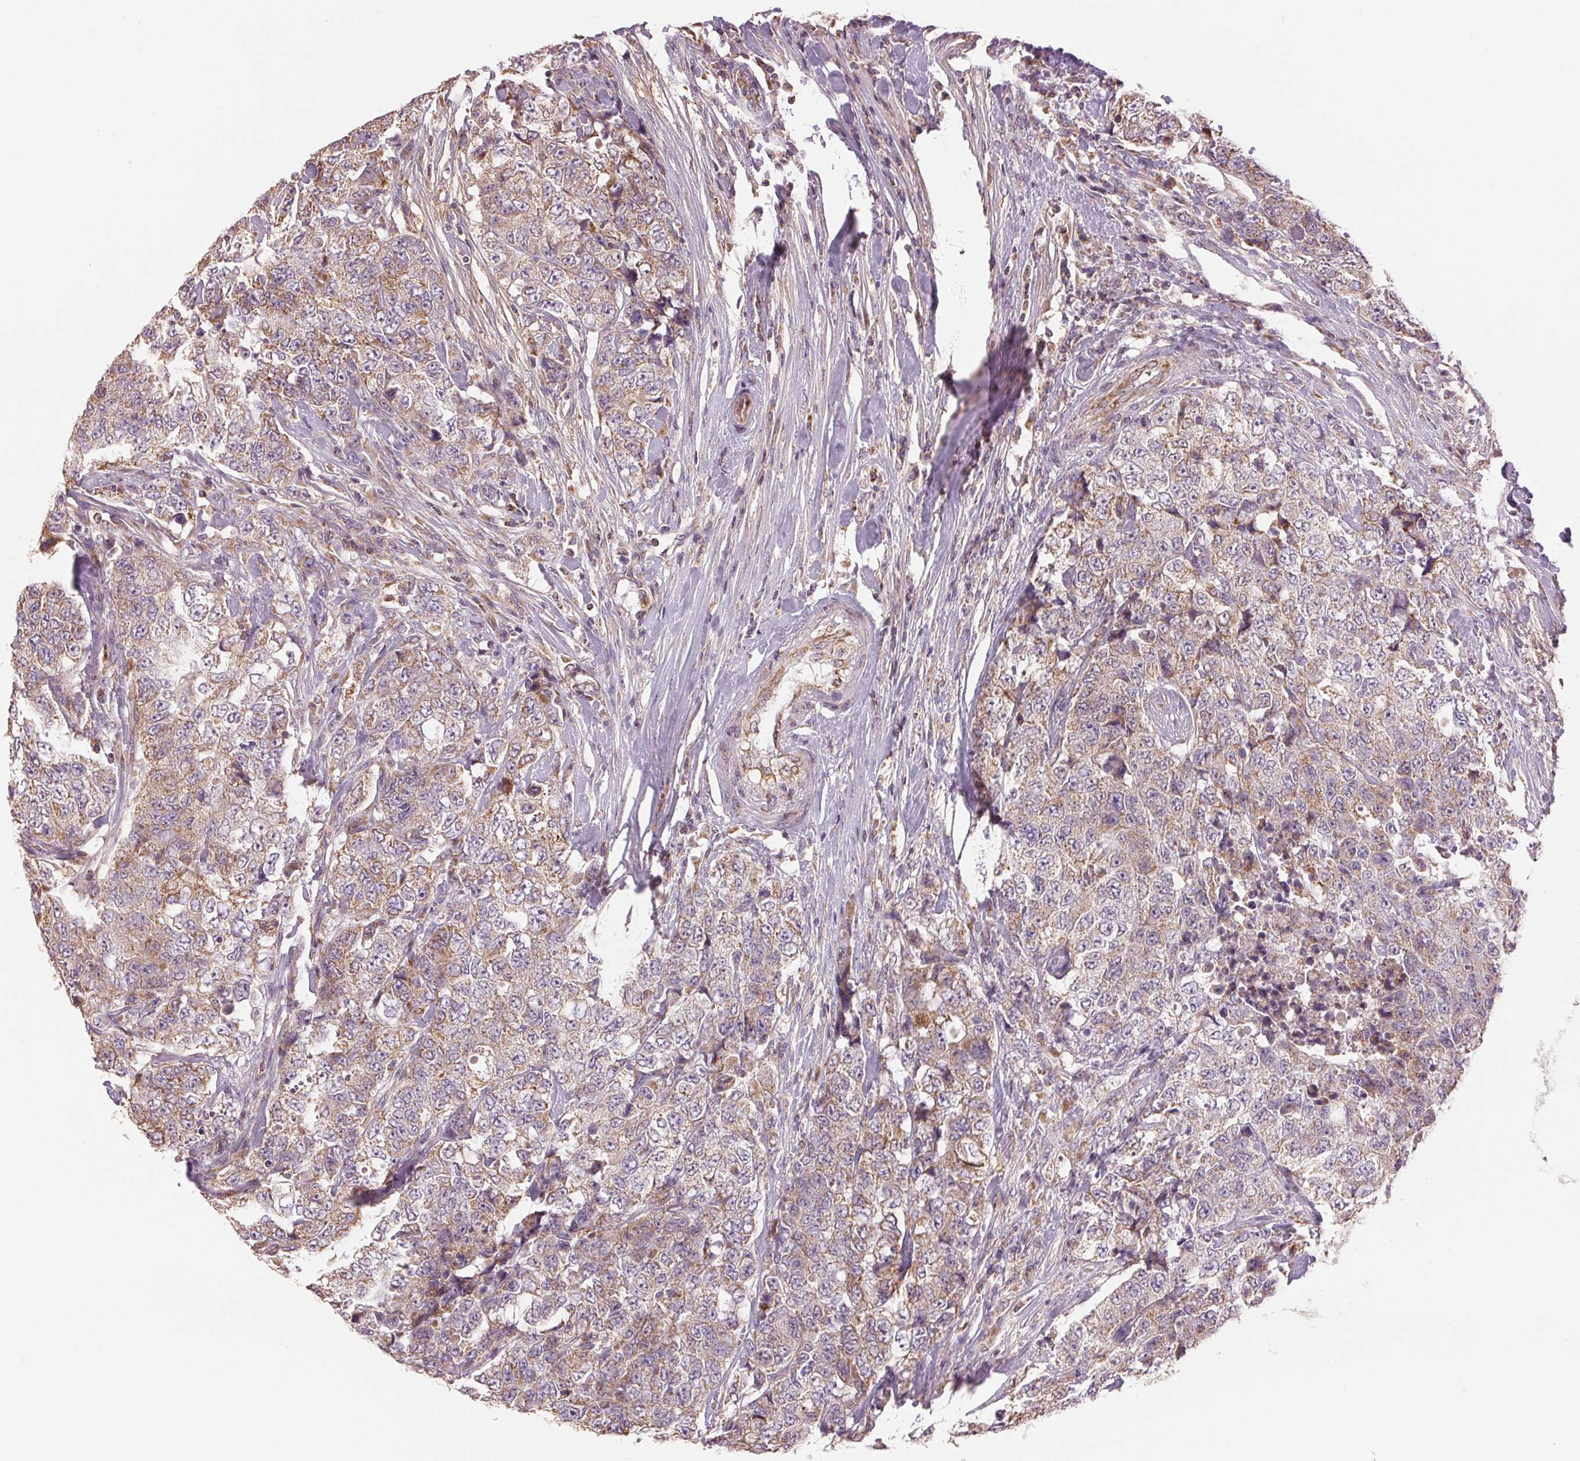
{"staining": {"intensity": "weak", "quantity": "25%-75%", "location": "cytoplasmic/membranous"}, "tissue": "urothelial cancer", "cell_type": "Tumor cells", "image_type": "cancer", "snomed": [{"axis": "morphology", "description": "Urothelial carcinoma, High grade"}, {"axis": "topography", "description": "Urinary bladder"}], "caption": "Human urothelial cancer stained for a protein (brown) shows weak cytoplasmic/membranous positive staining in approximately 25%-75% of tumor cells.", "gene": "DGUOK", "patient": {"sex": "female", "age": 78}}